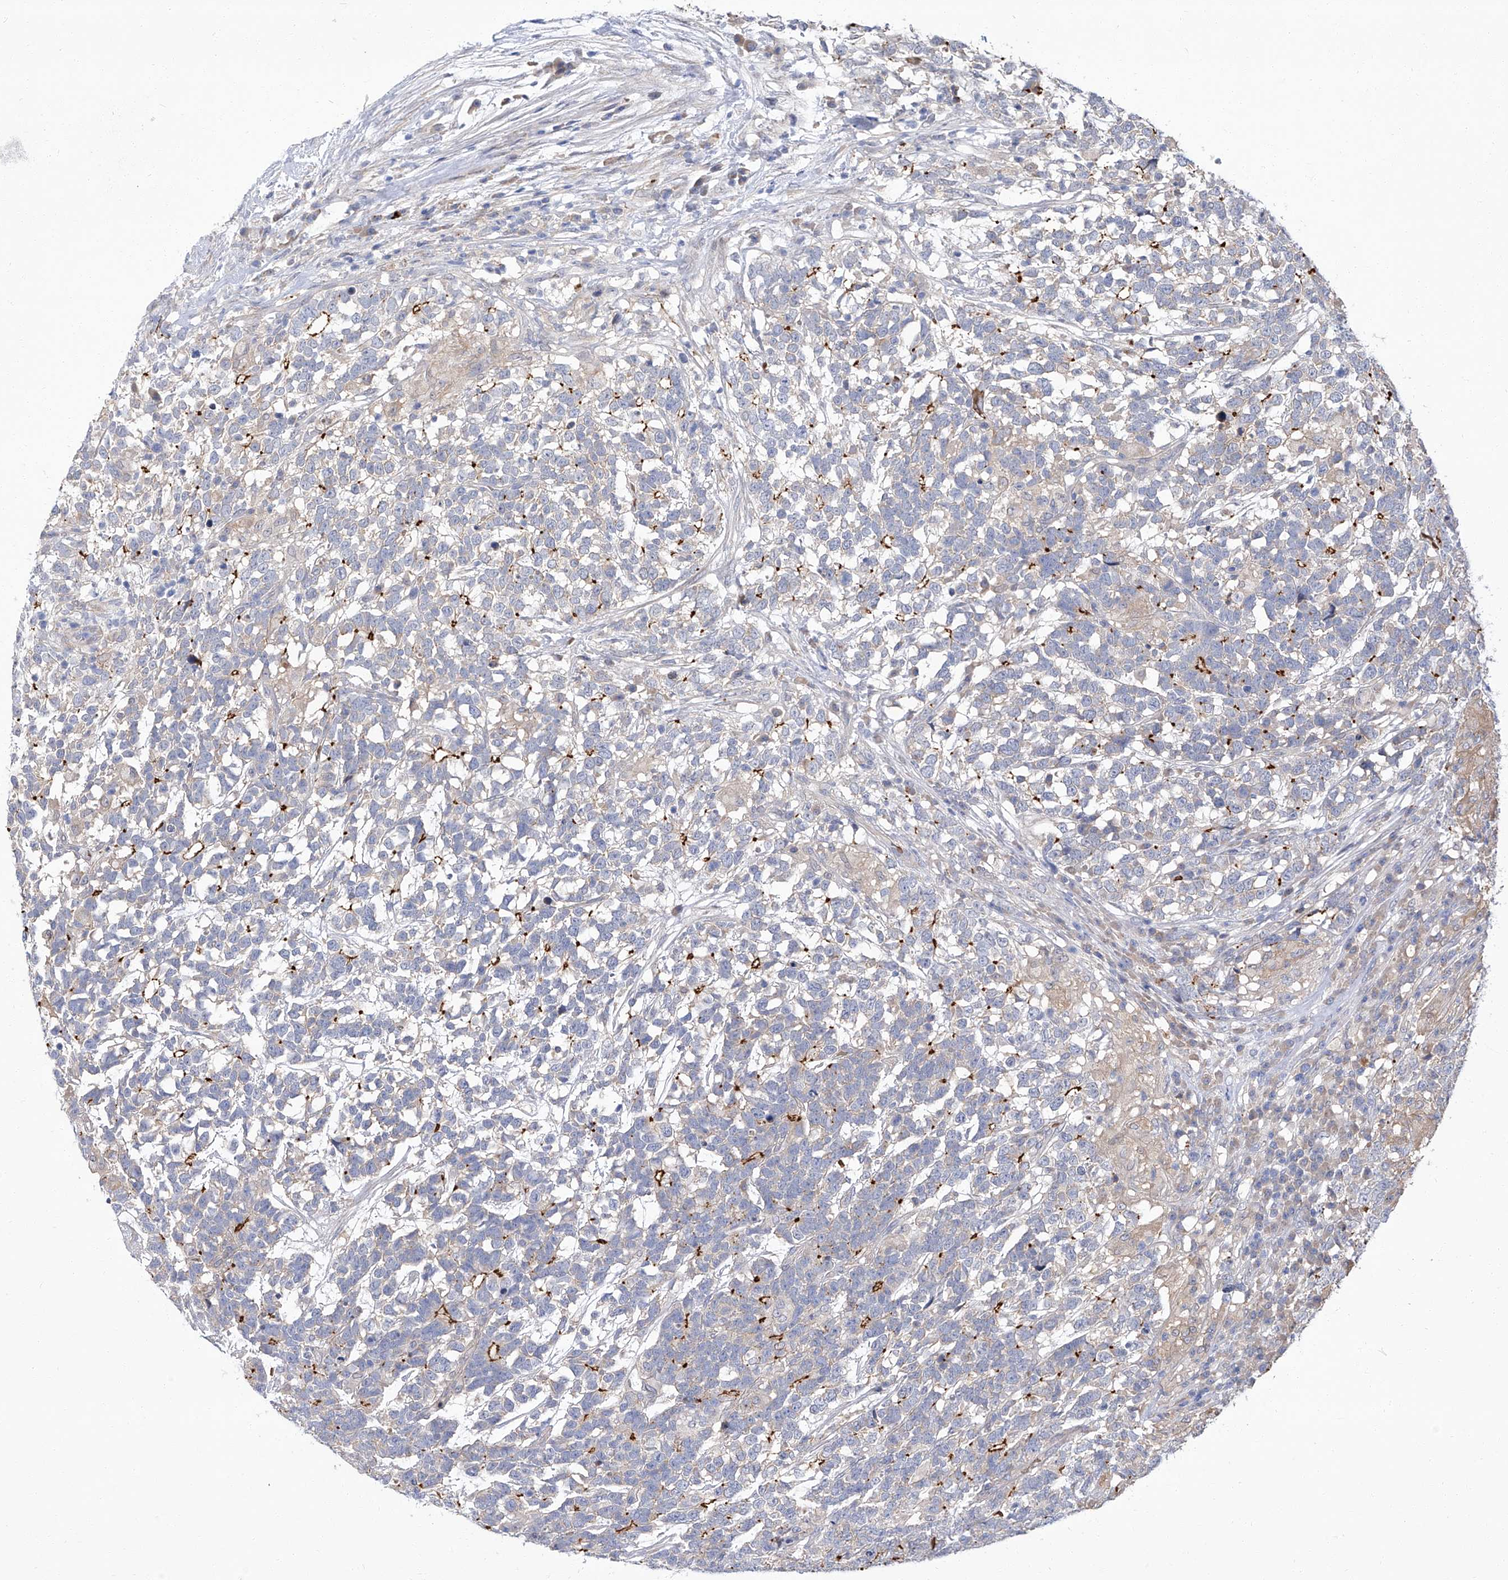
{"staining": {"intensity": "moderate", "quantity": "25%-75%", "location": "cytoplasmic/membranous"}, "tissue": "testis cancer", "cell_type": "Tumor cells", "image_type": "cancer", "snomed": [{"axis": "morphology", "description": "Carcinoma, Embryonal, NOS"}, {"axis": "topography", "description": "Testis"}], "caption": "Immunohistochemical staining of testis cancer shows moderate cytoplasmic/membranous protein staining in about 25%-75% of tumor cells. The staining was performed using DAB, with brown indicating positive protein expression. Nuclei are stained blue with hematoxylin.", "gene": "PARD3", "patient": {"sex": "male", "age": 26}}